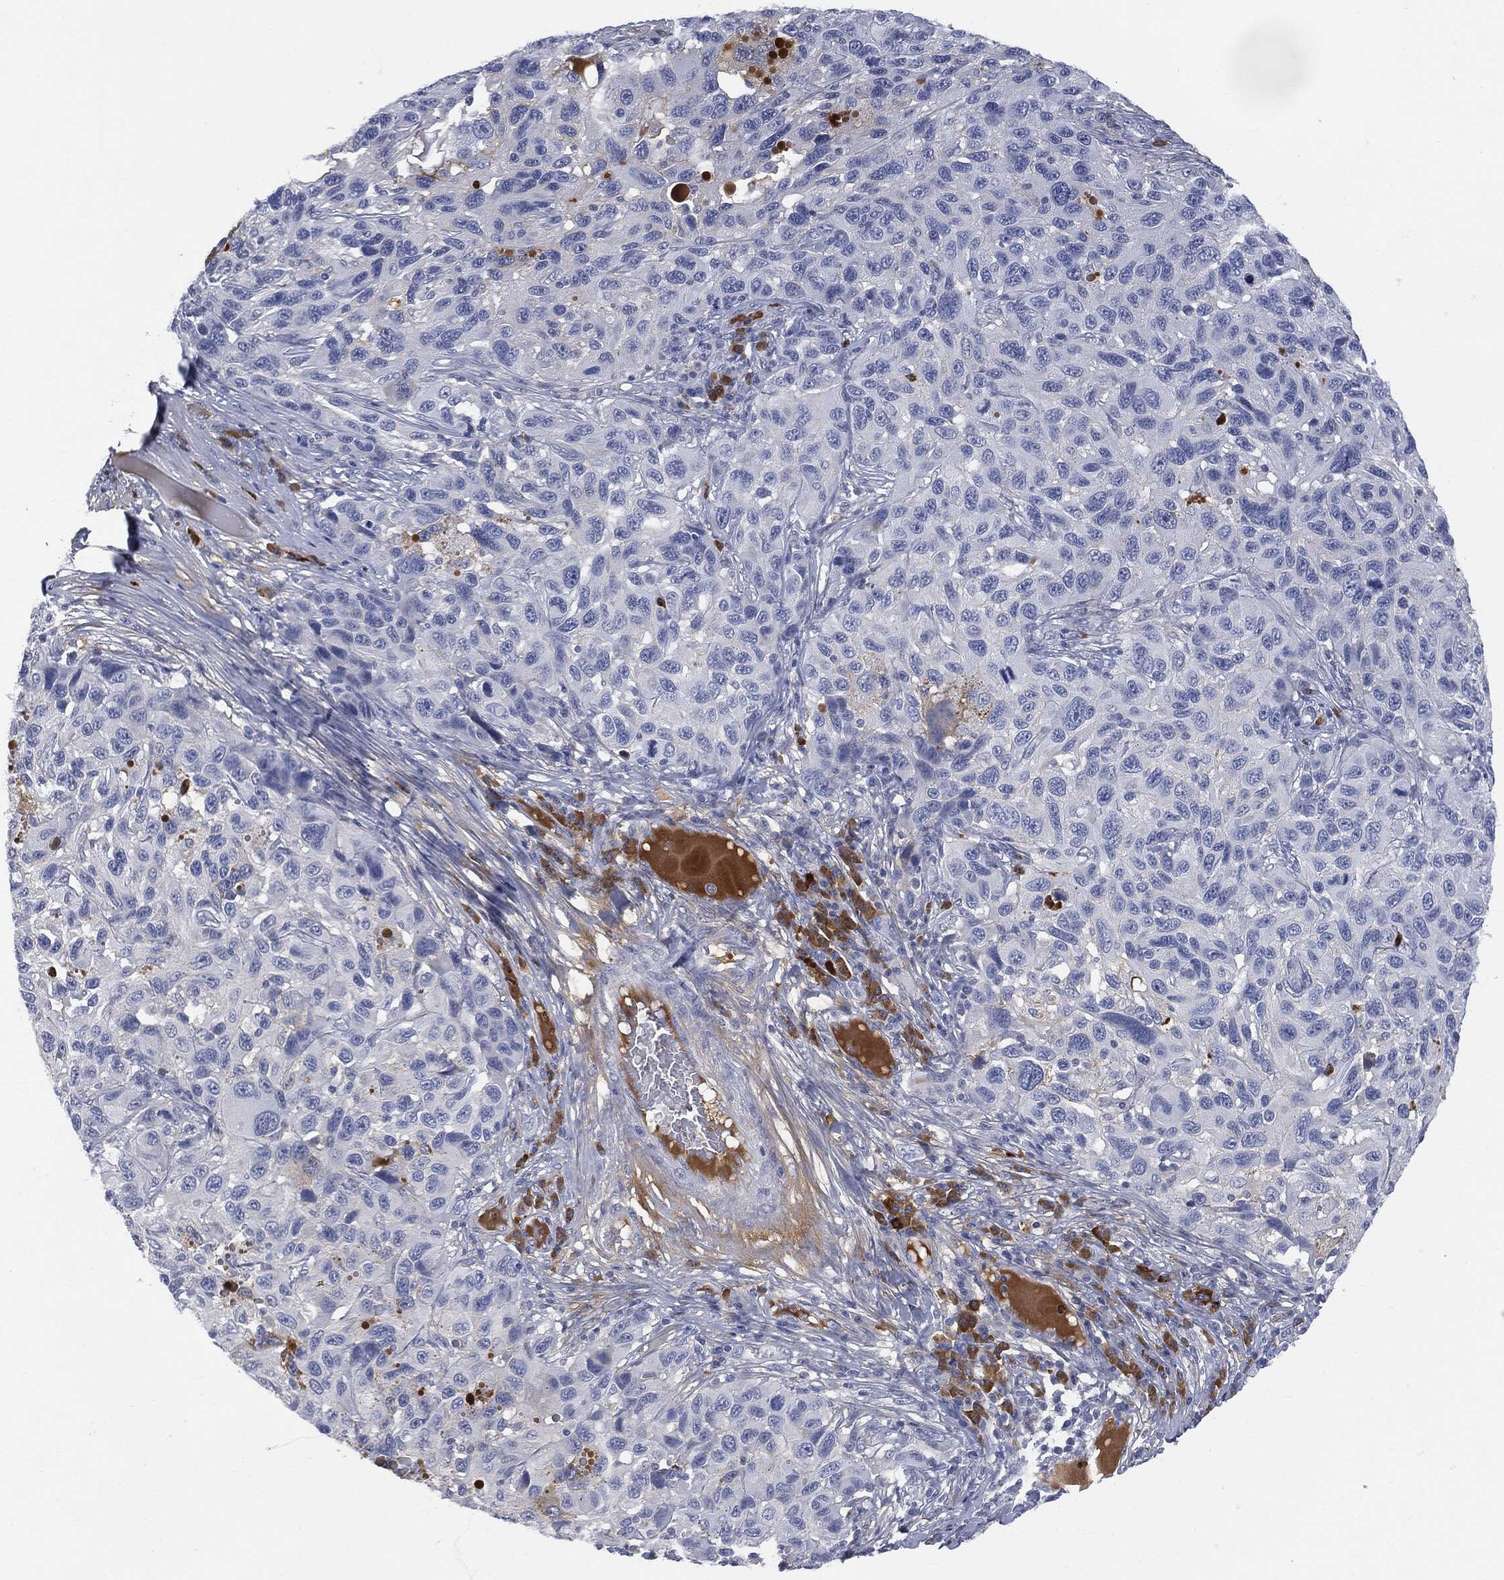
{"staining": {"intensity": "negative", "quantity": "none", "location": "none"}, "tissue": "melanoma", "cell_type": "Tumor cells", "image_type": "cancer", "snomed": [{"axis": "morphology", "description": "Malignant melanoma, NOS"}, {"axis": "topography", "description": "Skin"}], "caption": "Protein analysis of melanoma demonstrates no significant expression in tumor cells.", "gene": "BTK", "patient": {"sex": "male", "age": 53}}